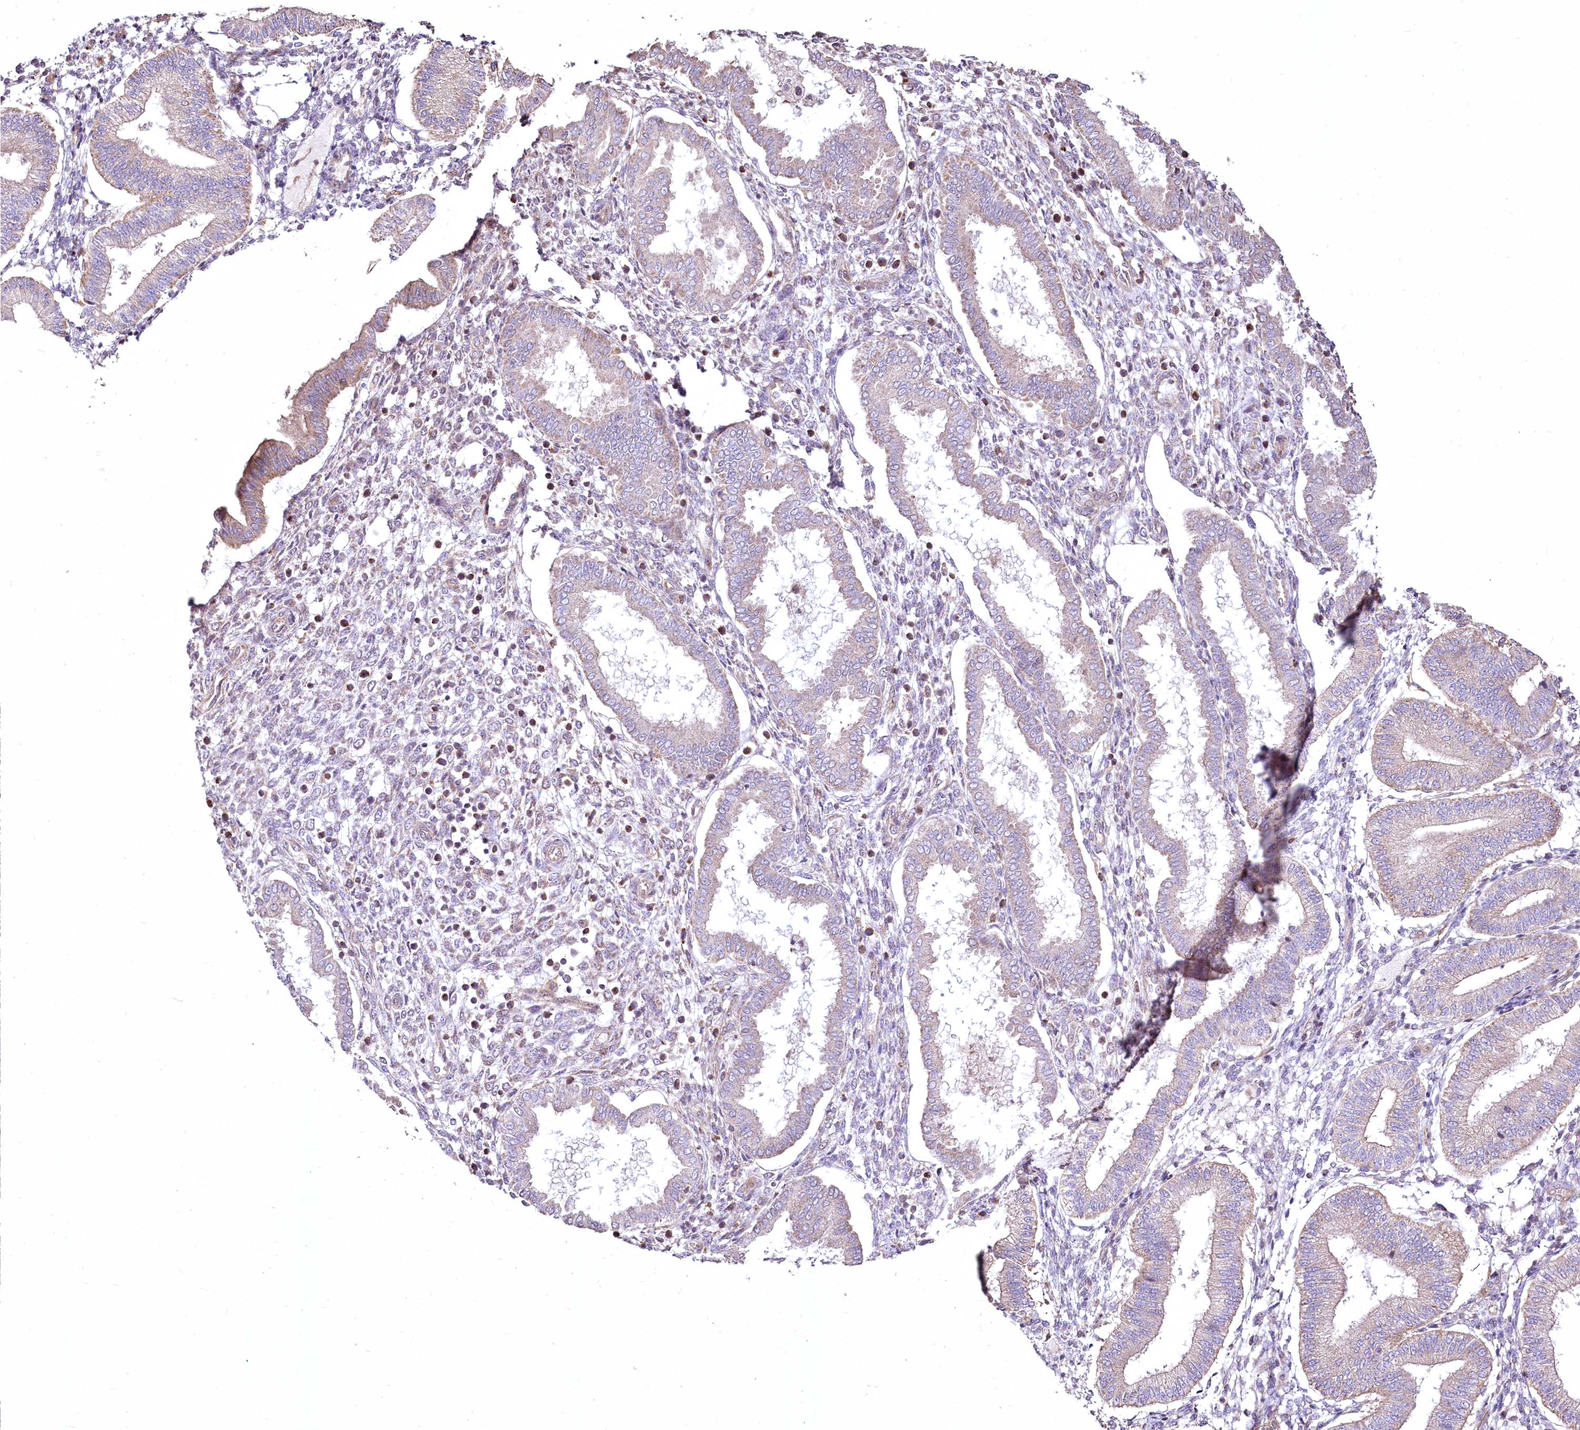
{"staining": {"intensity": "weak", "quantity": "<25%", "location": "cytoplasmic/membranous"}, "tissue": "endometrium", "cell_type": "Cells in endometrial stroma", "image_type": "normal", "snomed": [{"axis": "morphology", "description": "Normal tissue, NOS"}, {"axis": "topography", "description": "Endometrium"}], "caption": "Immunohistochemical staining of benign human endometrium displays no significant staining in cells in endometrial stroma. (DAB (3,3'-diaminobenzidine) immunohistochemistry, high magnification).", "gene": "SH3TC1", "patient": {"sex": "female", "age": 24}}